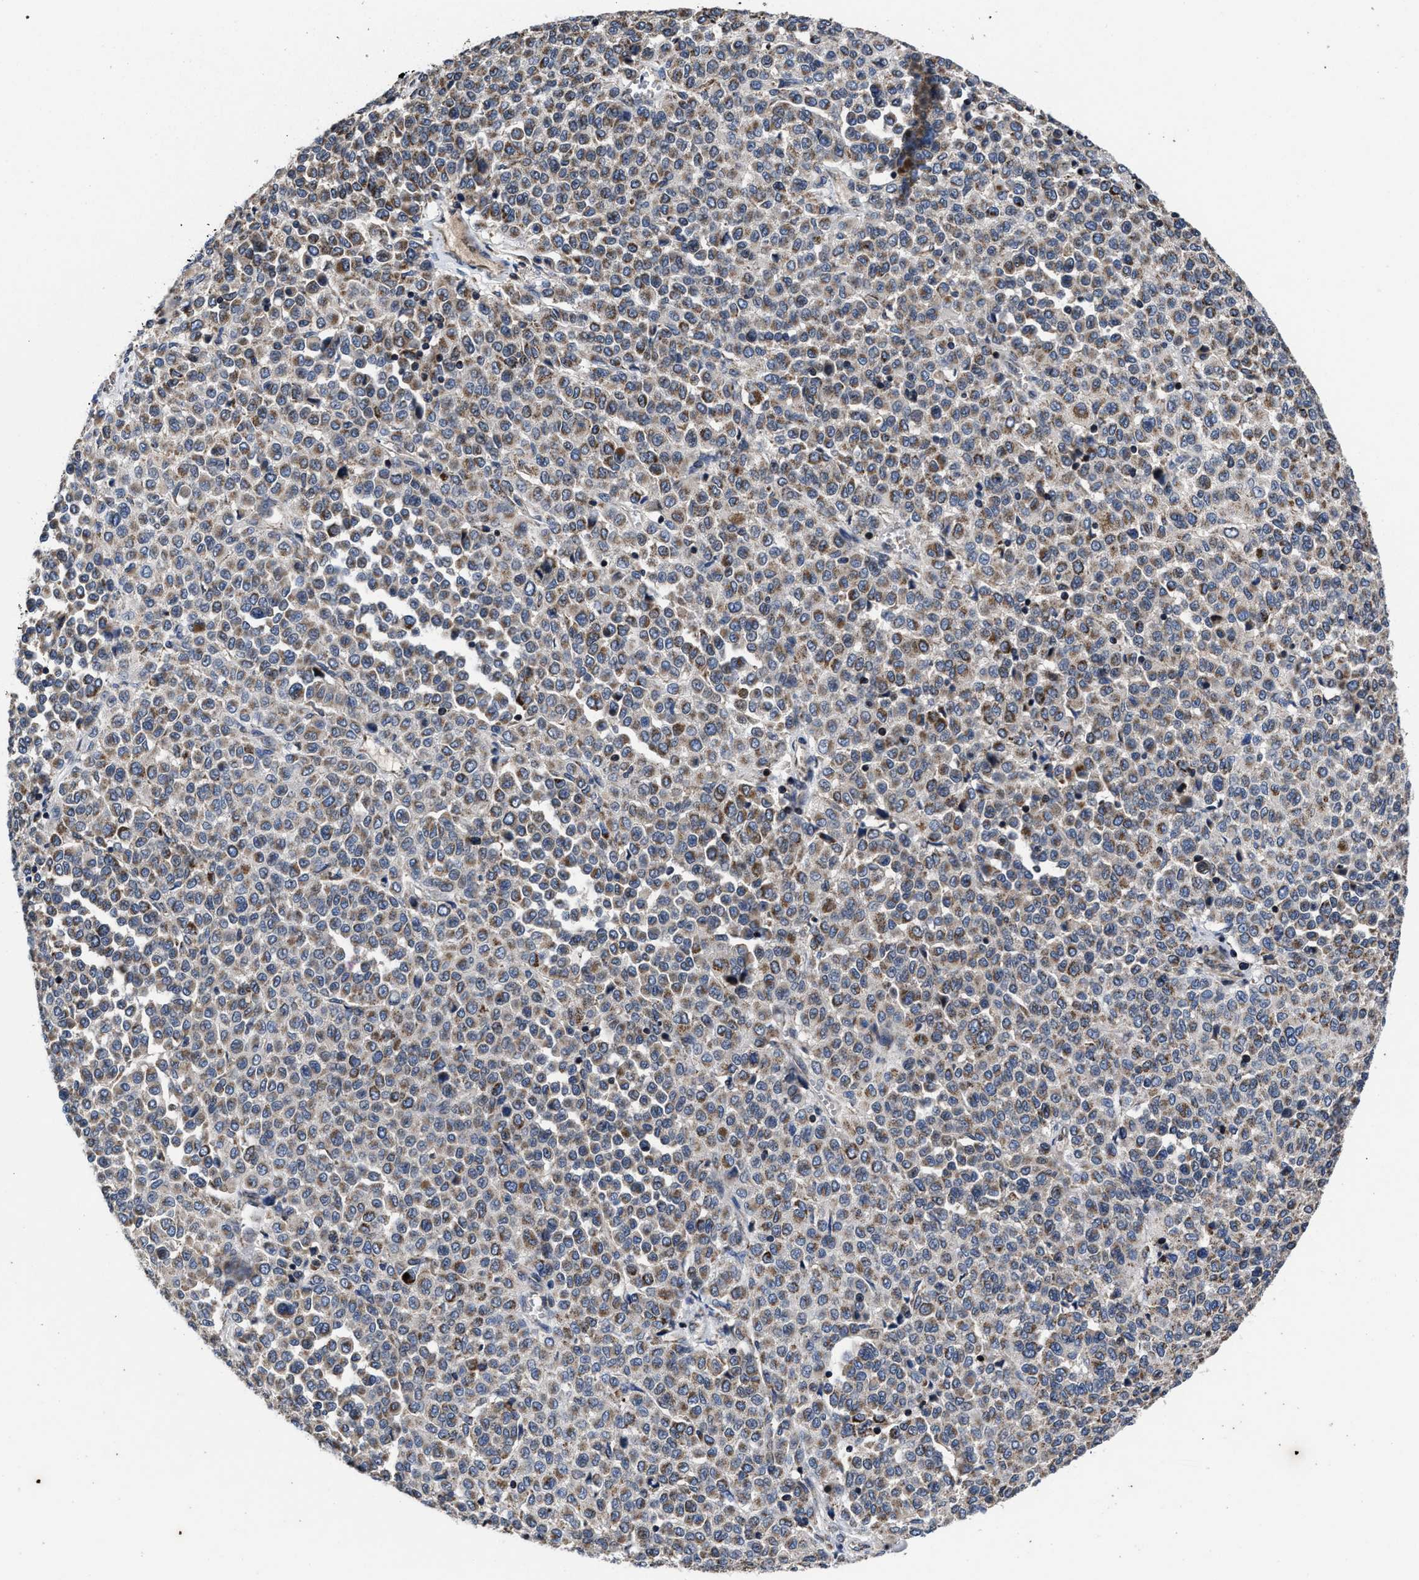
{"staining": {"intensity": "moderate", "quantity": ">75%", "location": "cytoplasmic/membranous"}, "tissue": "melanoma", "cell_type": "Tumor cells", "image_type": "cancer", "snomed": [{"axis": "morphology", "description": "Malignant melanoma, Metastatic site"}, {"axis": "topography", "description": "Pancreas"}], "caption": "A brown stain labels moderate cytoplasmic/membranous expression of a protein in human melanoma tumor cells.", "gene": "CACNA1D", "patient": {"sex": "female", "age": 30}}